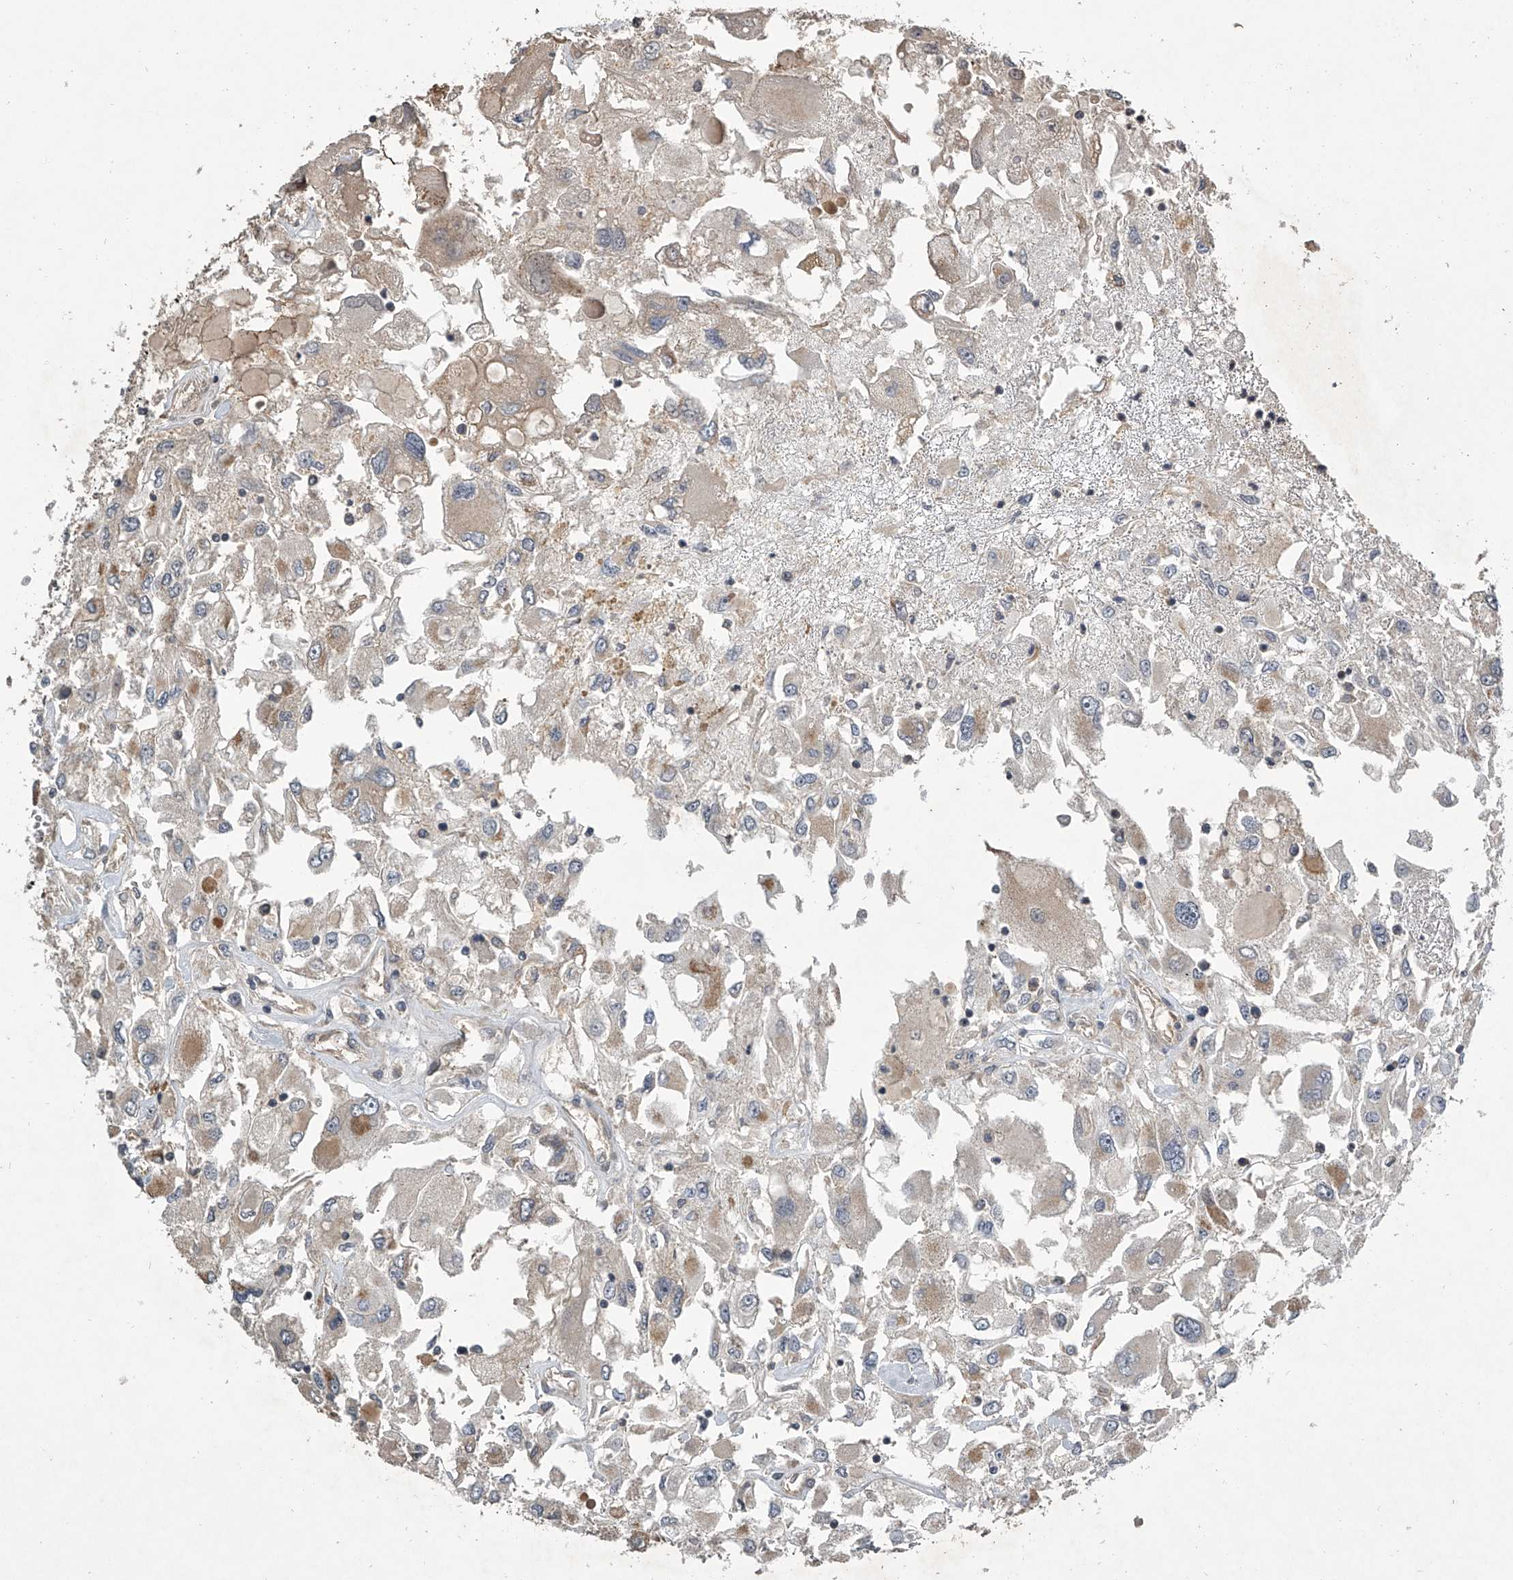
{"staining": {"intensity": "moderate", "quantity": "<25%", "location": "cytoplasmic/membranous"}, "tissue": "renal cancer", "cell_type": "Tumor cells", "image_type": "cancer", "snomed": [{"axis": "morphology", "description": "Adenocarcinoma, NOS"}, {"axis": "topography", "description": "Kidney"}], "caption": "This micrograph shows immunohistochemistry staining of human adenocarcinoma (renal), with low moderate cytoplasmic/membranous positivity in approximately <25% of tumor cells.", "gene": "NFS1", "patient": {"sex": "female", "age": 52}}